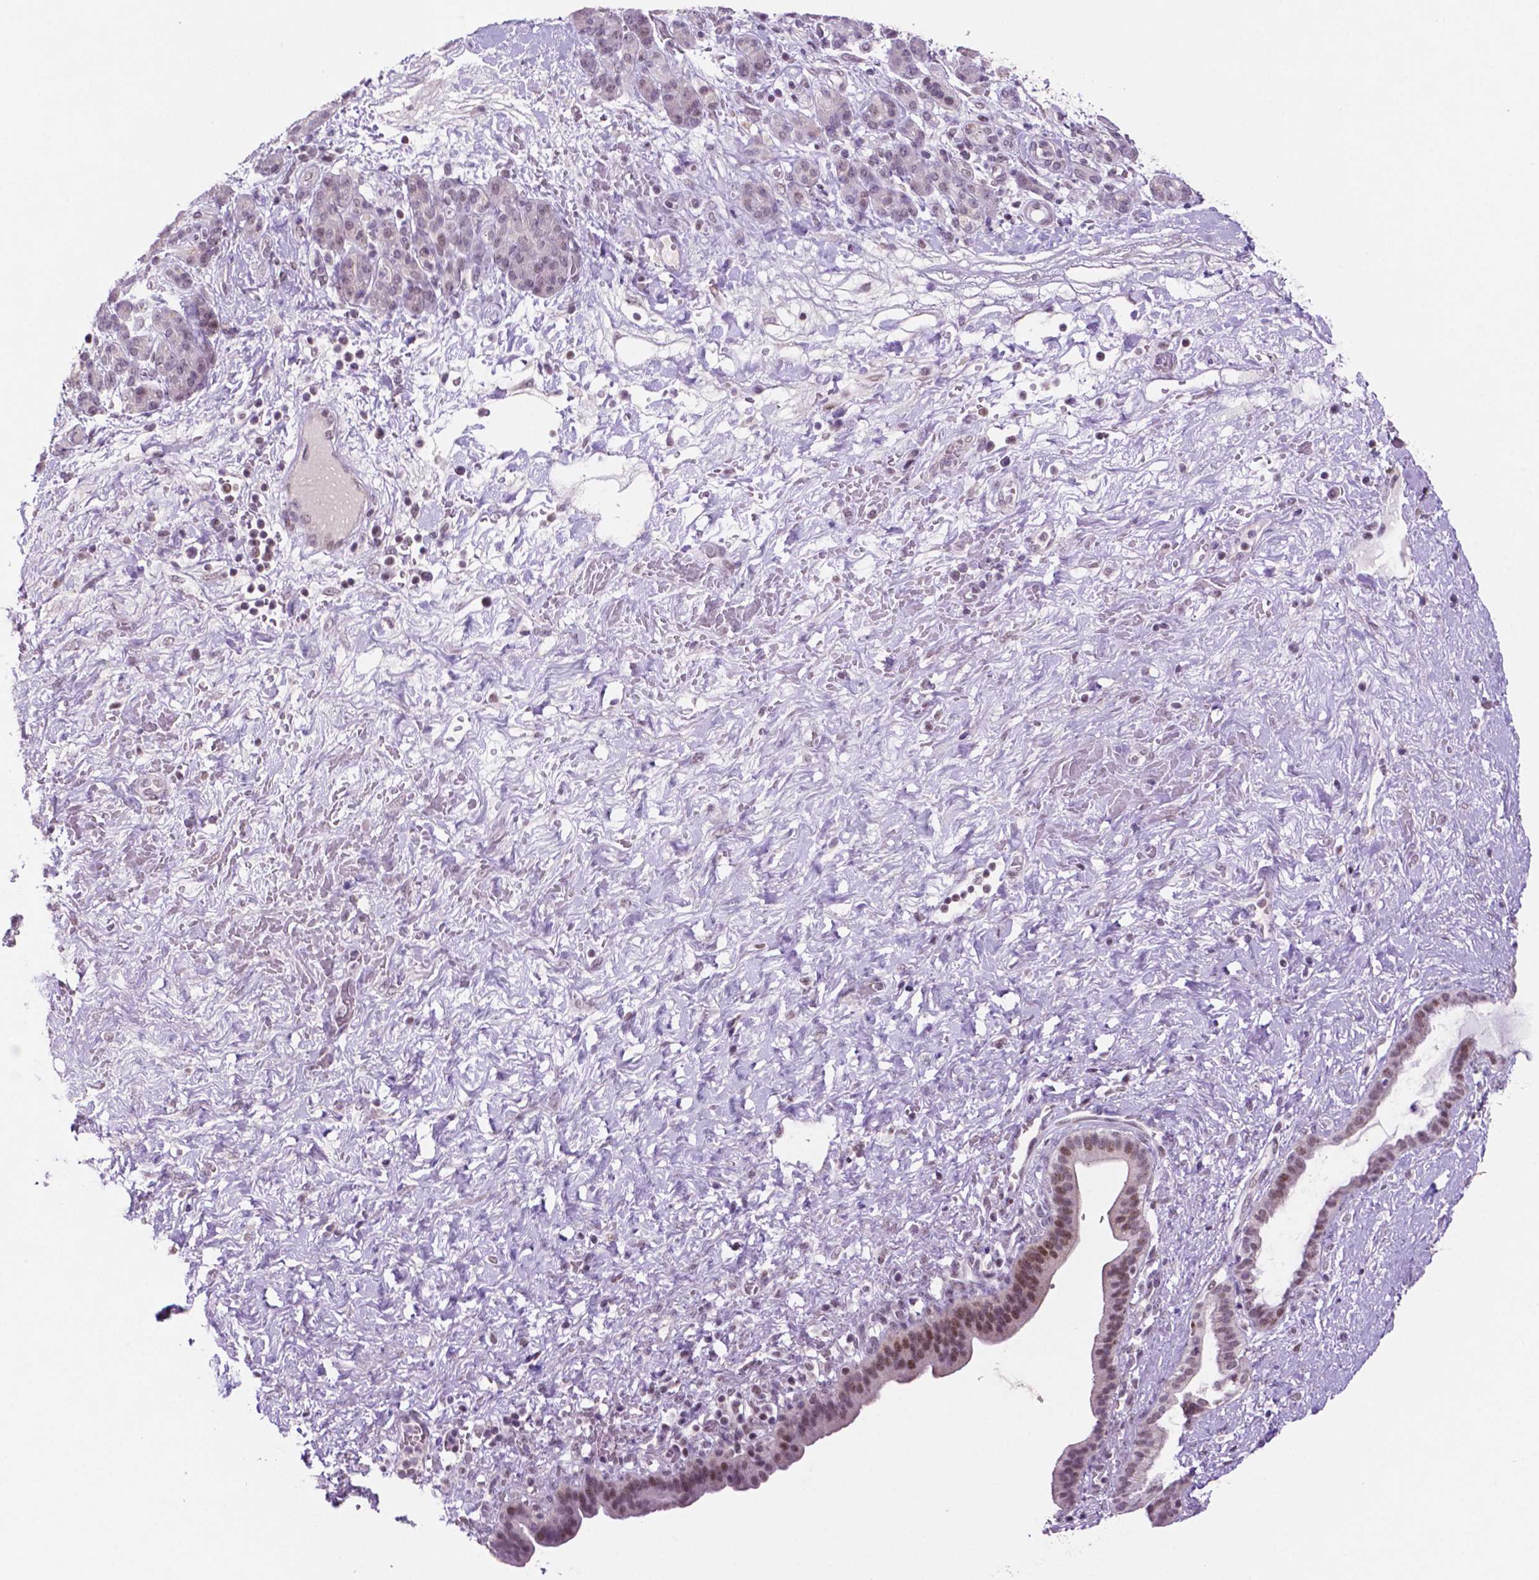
{"staining": {"intensity": "moderate", "quantity": "25%-75%", "location": "nuclear"}, "tissue": "pancreatic cancer", "cell_type": "Tumor cells", "image_type": "cancer", "snomed": [{"axis": "morphology", "description": "Adenocarcinoma, NOS"}, {"axis": "topography", "description": "Pancreas"}], "caption": "Tumor cells exhibit medium levels of moderate nuclear positivity in about 25%-75% of cells in human pancreatic cancer.", "gene": "NCOR1", "patient": {"sex": "male", "age": 44}}